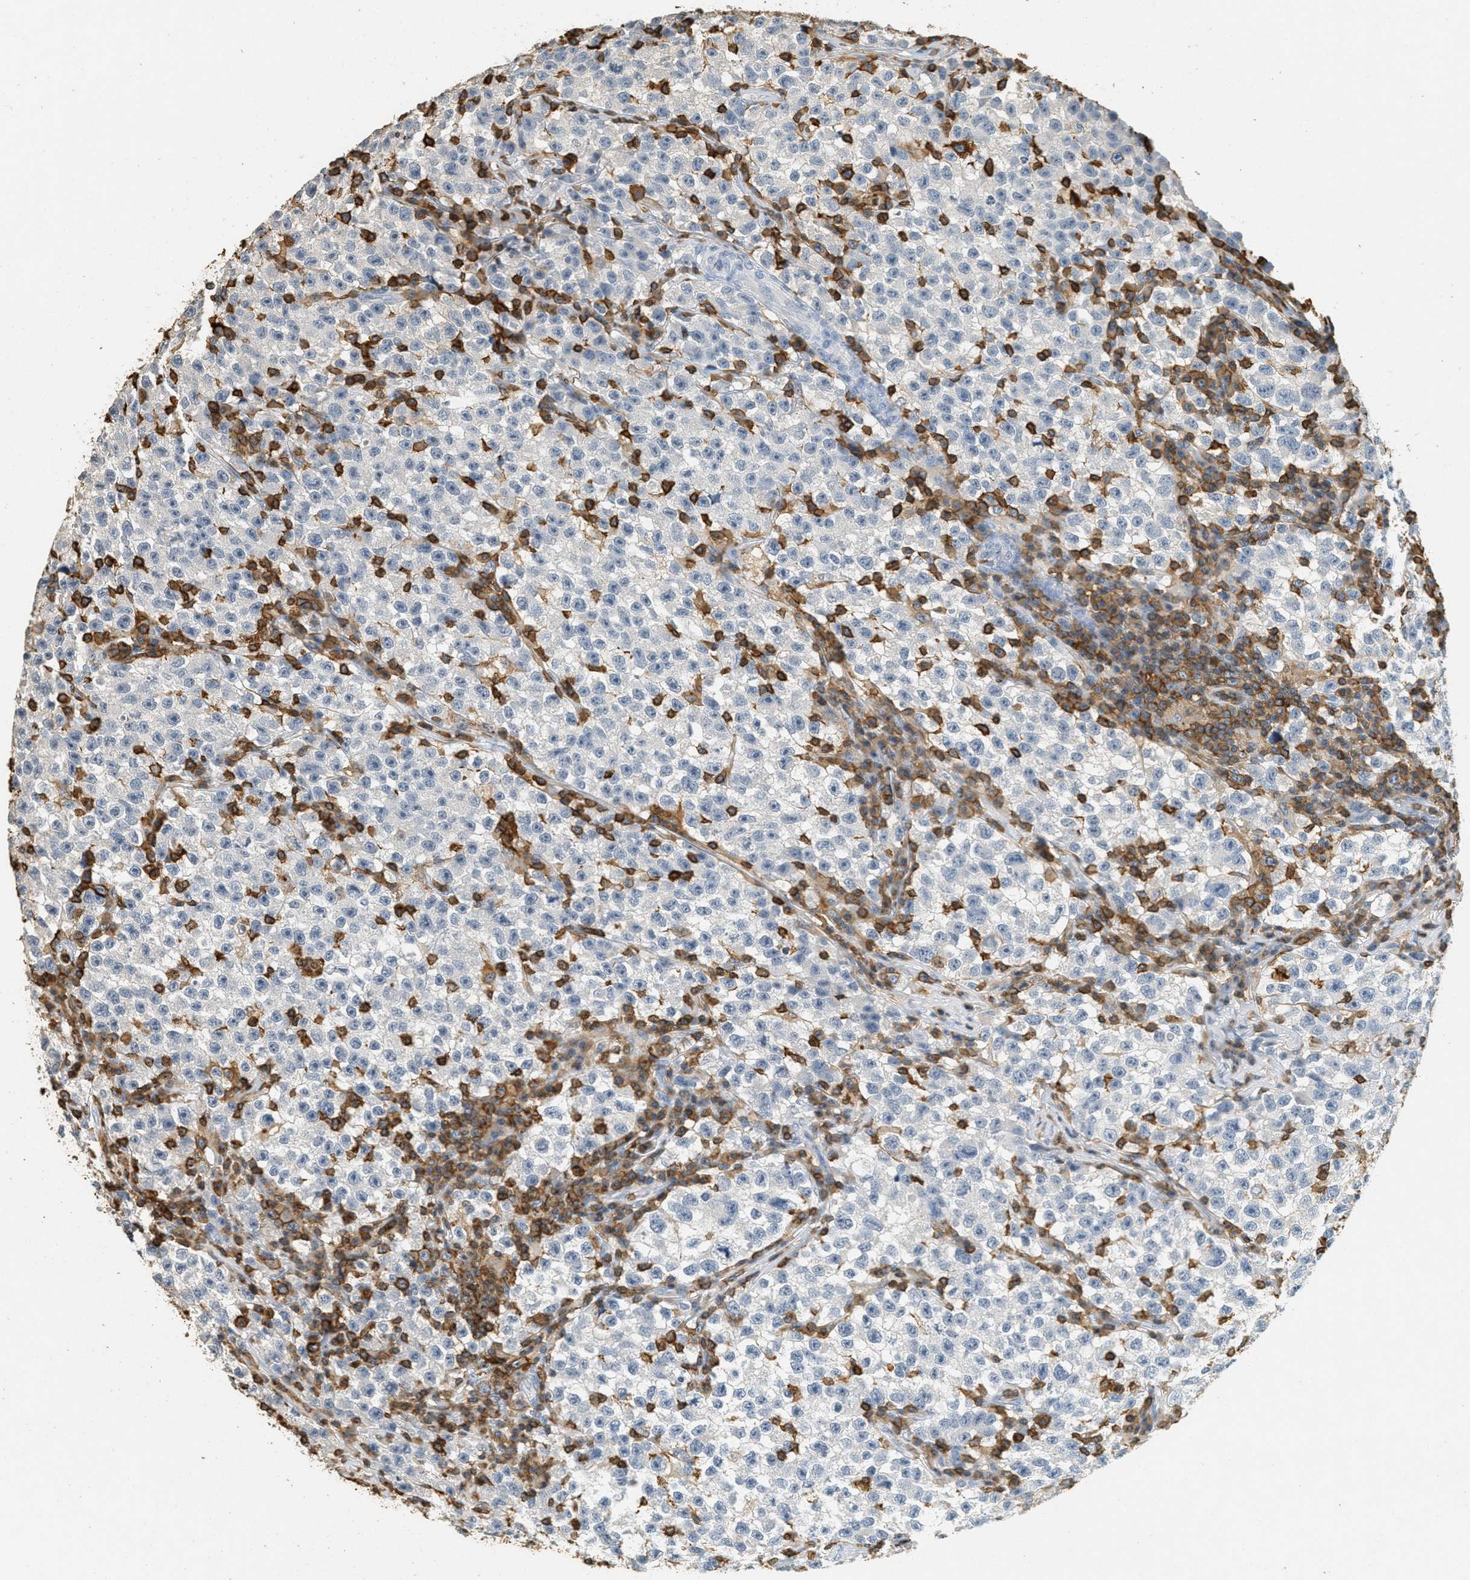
{"staining": {"intensity": "negative", "quantity": "none", "location": "none"}, "tissue": "testis cancer", "cell_type": "Tumor cells", "image_type": "cancer", "snomed": [{"axis": "morphology", "description": "Seminoma, NOS"}, {"axis": "topography", "description": "Testis"}], "caption": "Tumor cells are negative for protein expression in human testis cancer.", "gene": "LSP1", "patient": {"sex": "male", "age": 22}}